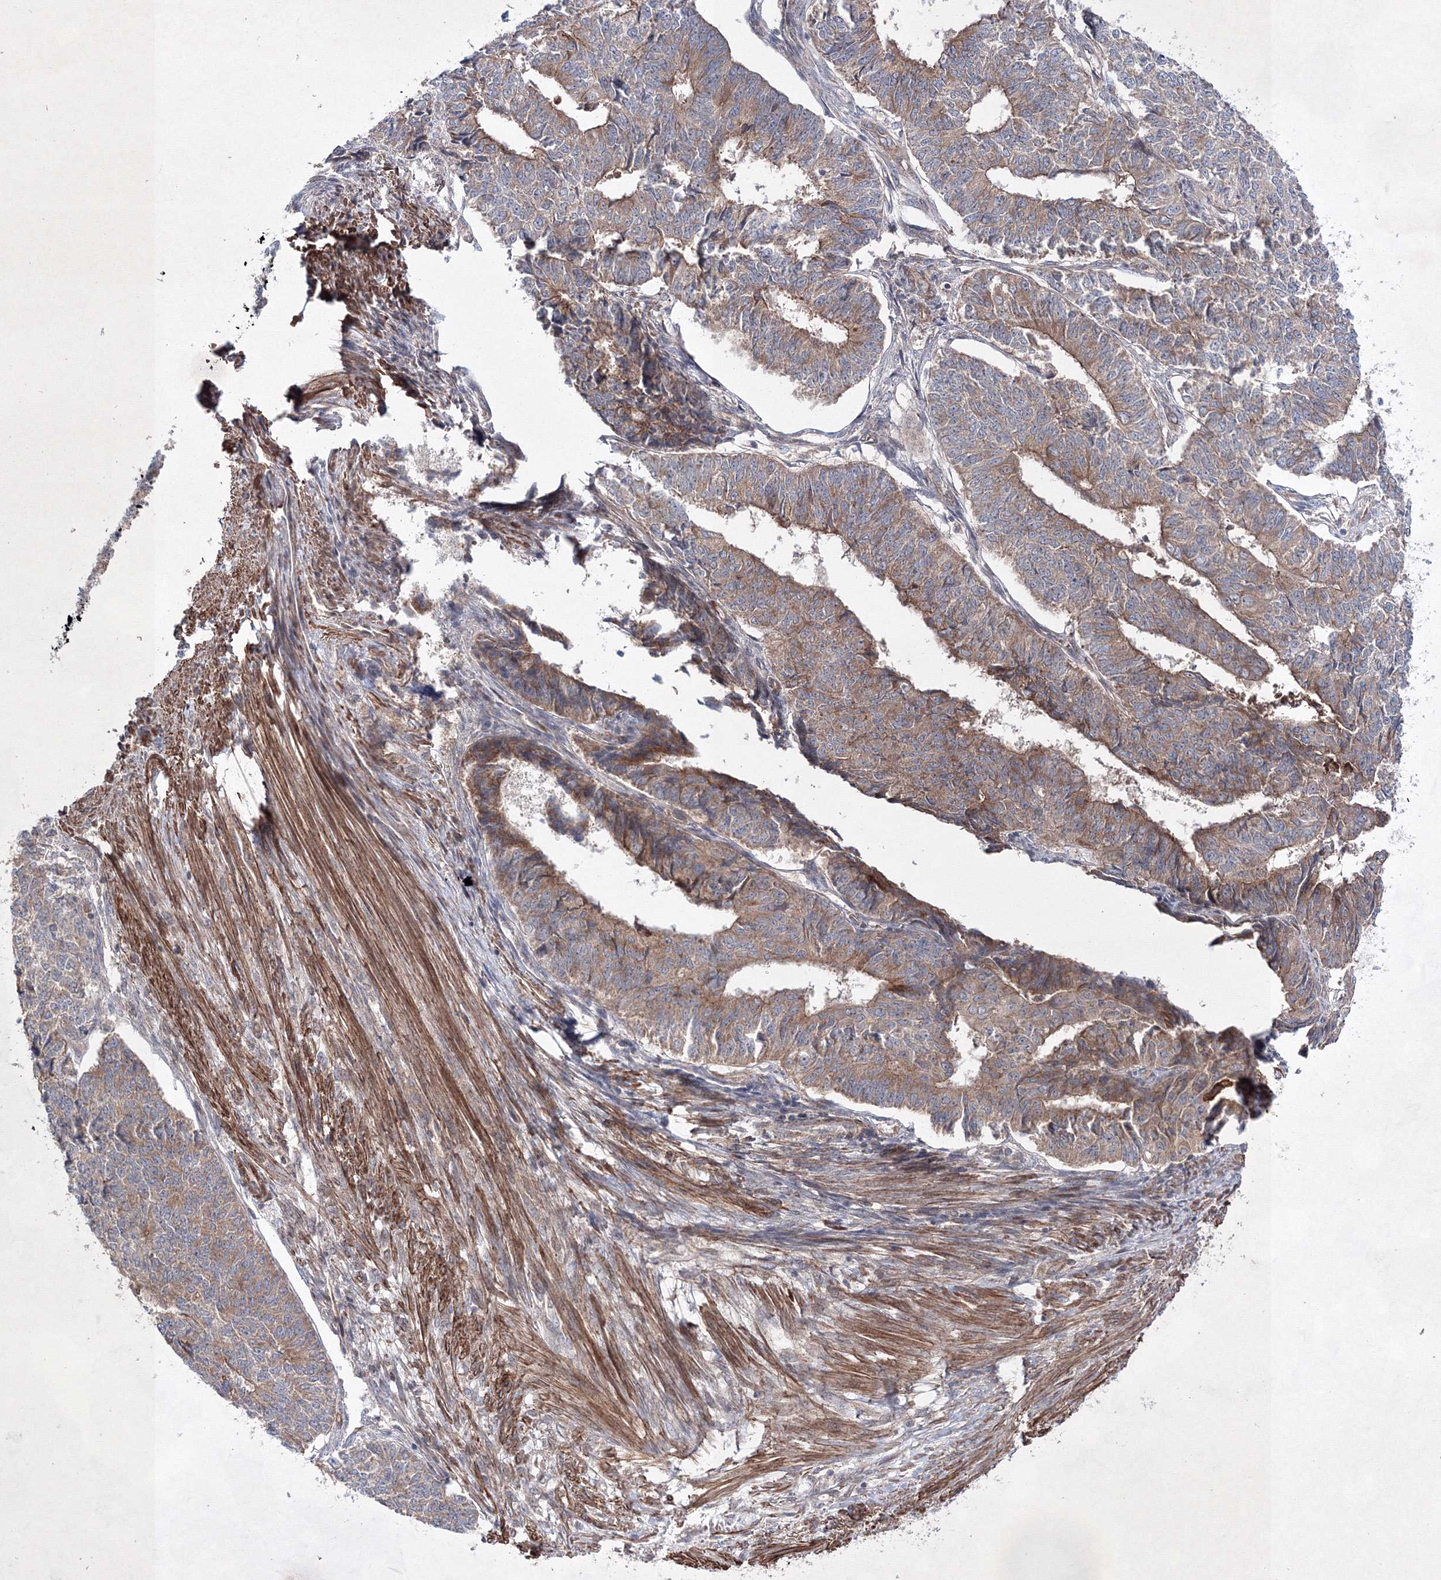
{"staining": {"intensity": "moderate", "quantity": ">75%", "location": "cytoplasmic/membranous"}, "tissue": "endometrial cancer", "cell_type": "Tumor cells", "image_type": "cancer", "snomed": [{"axis": "morphology", "description": "Adenocarcinoma, NOS"}, {"axis": "topography", "description": "Endometrium"}], "caption": "Endometrial cancer stained for a protein demonstrates moderate cytoplasmic/membranous positivity in tumor cells.", "gene": "GFM1", "patient": {"sex": "female", "age": 32}}